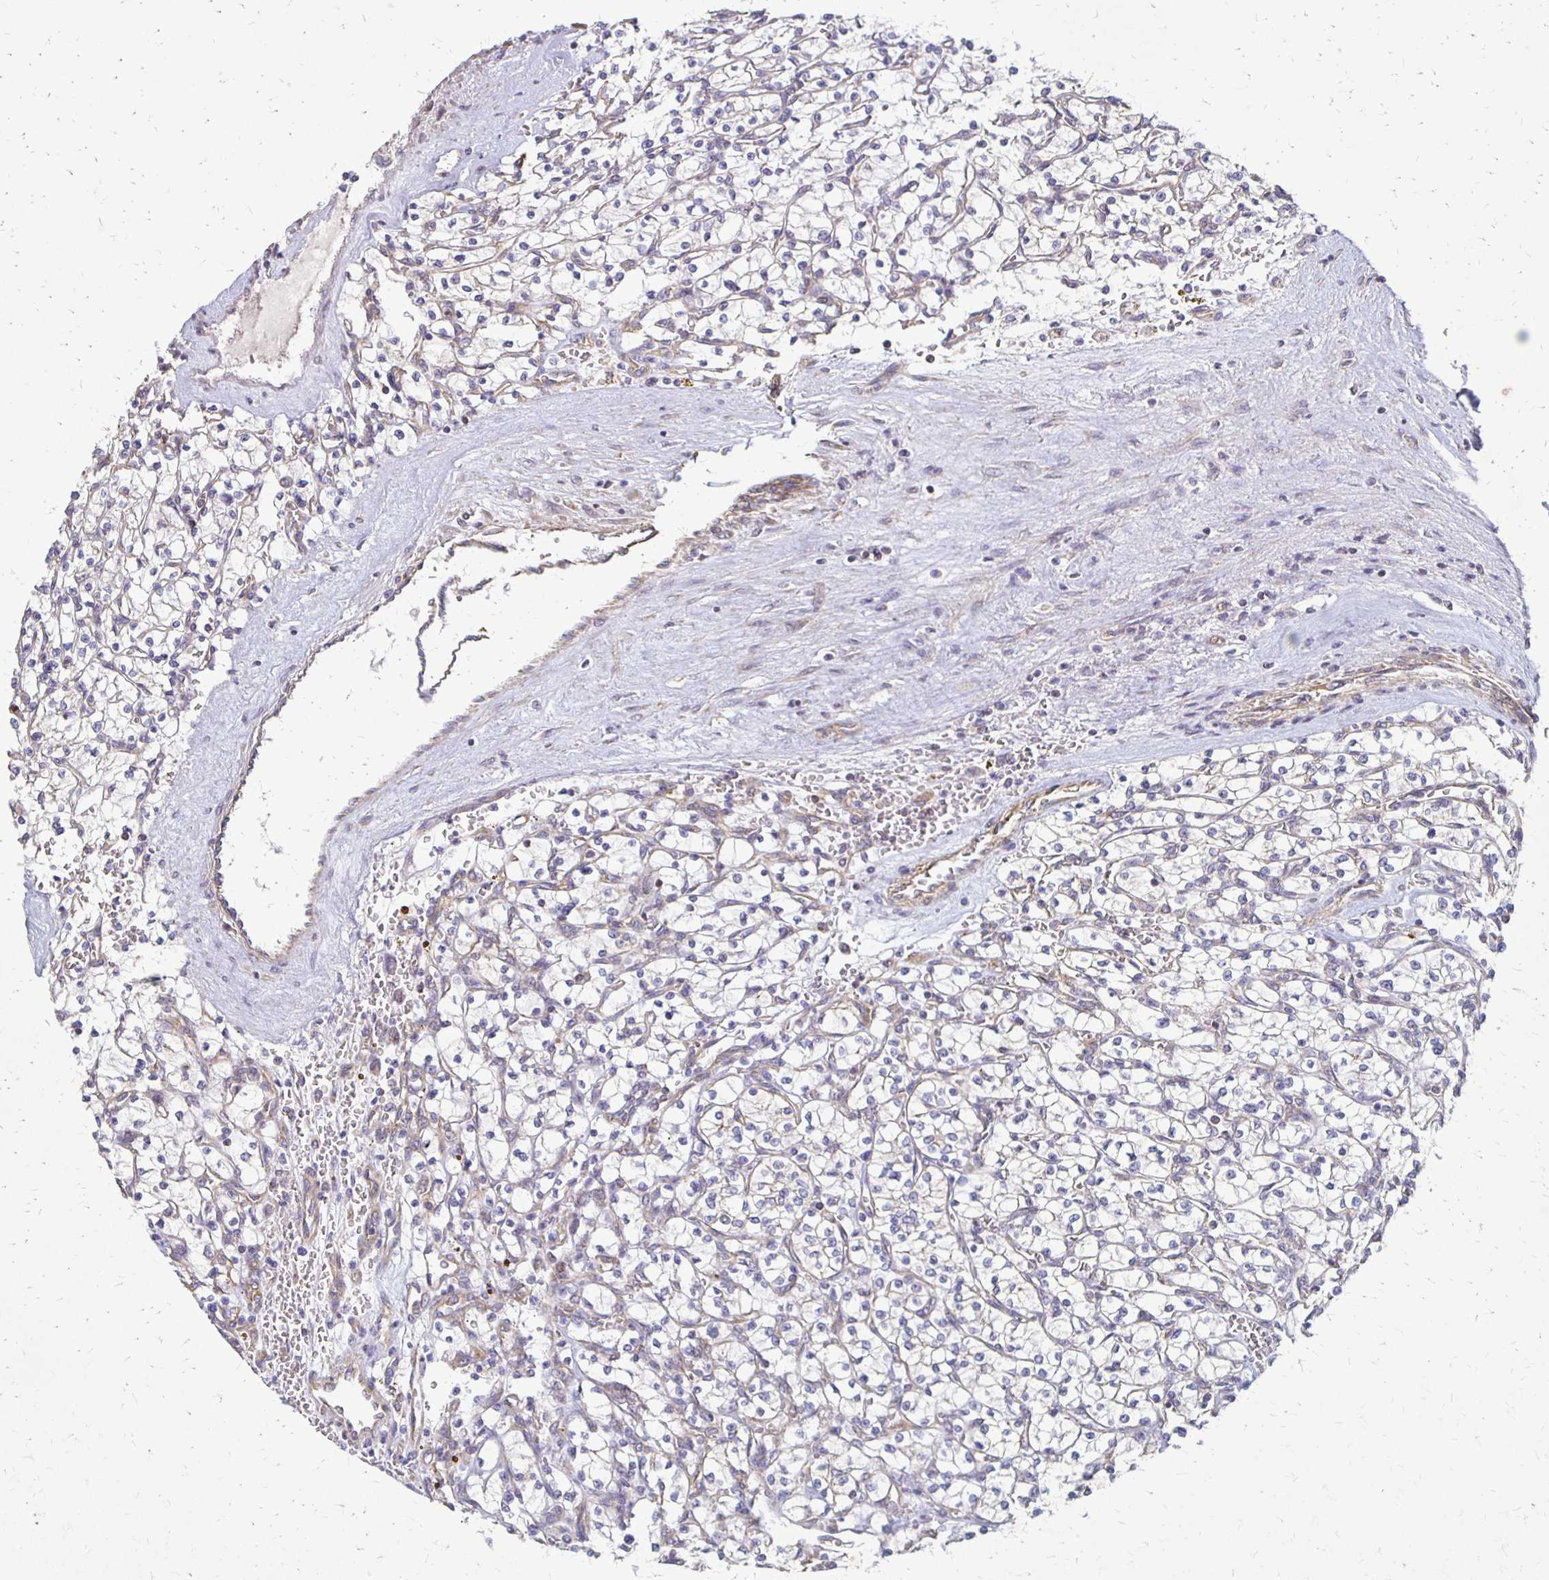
{"staining": {"intensity": "negative", "quantity": "none", "location": "none"}, "tissue": "renal cancer", "cell_type": "Tumor cells", "image_type": "cancer", "snomed": [{"axis": "morphology", "description": "Adenocarcinoma, NOS"}, {"axis": "topography", "description": "Kidney"}], "caption": "High power microscopy image of an immunohistochemistry (IHC) histopathology image of renal cancer, revealing no significant staining in tumor cells.", "gene": "EIF4EBP2", "patient": {"sex": "female", "age": 64}}